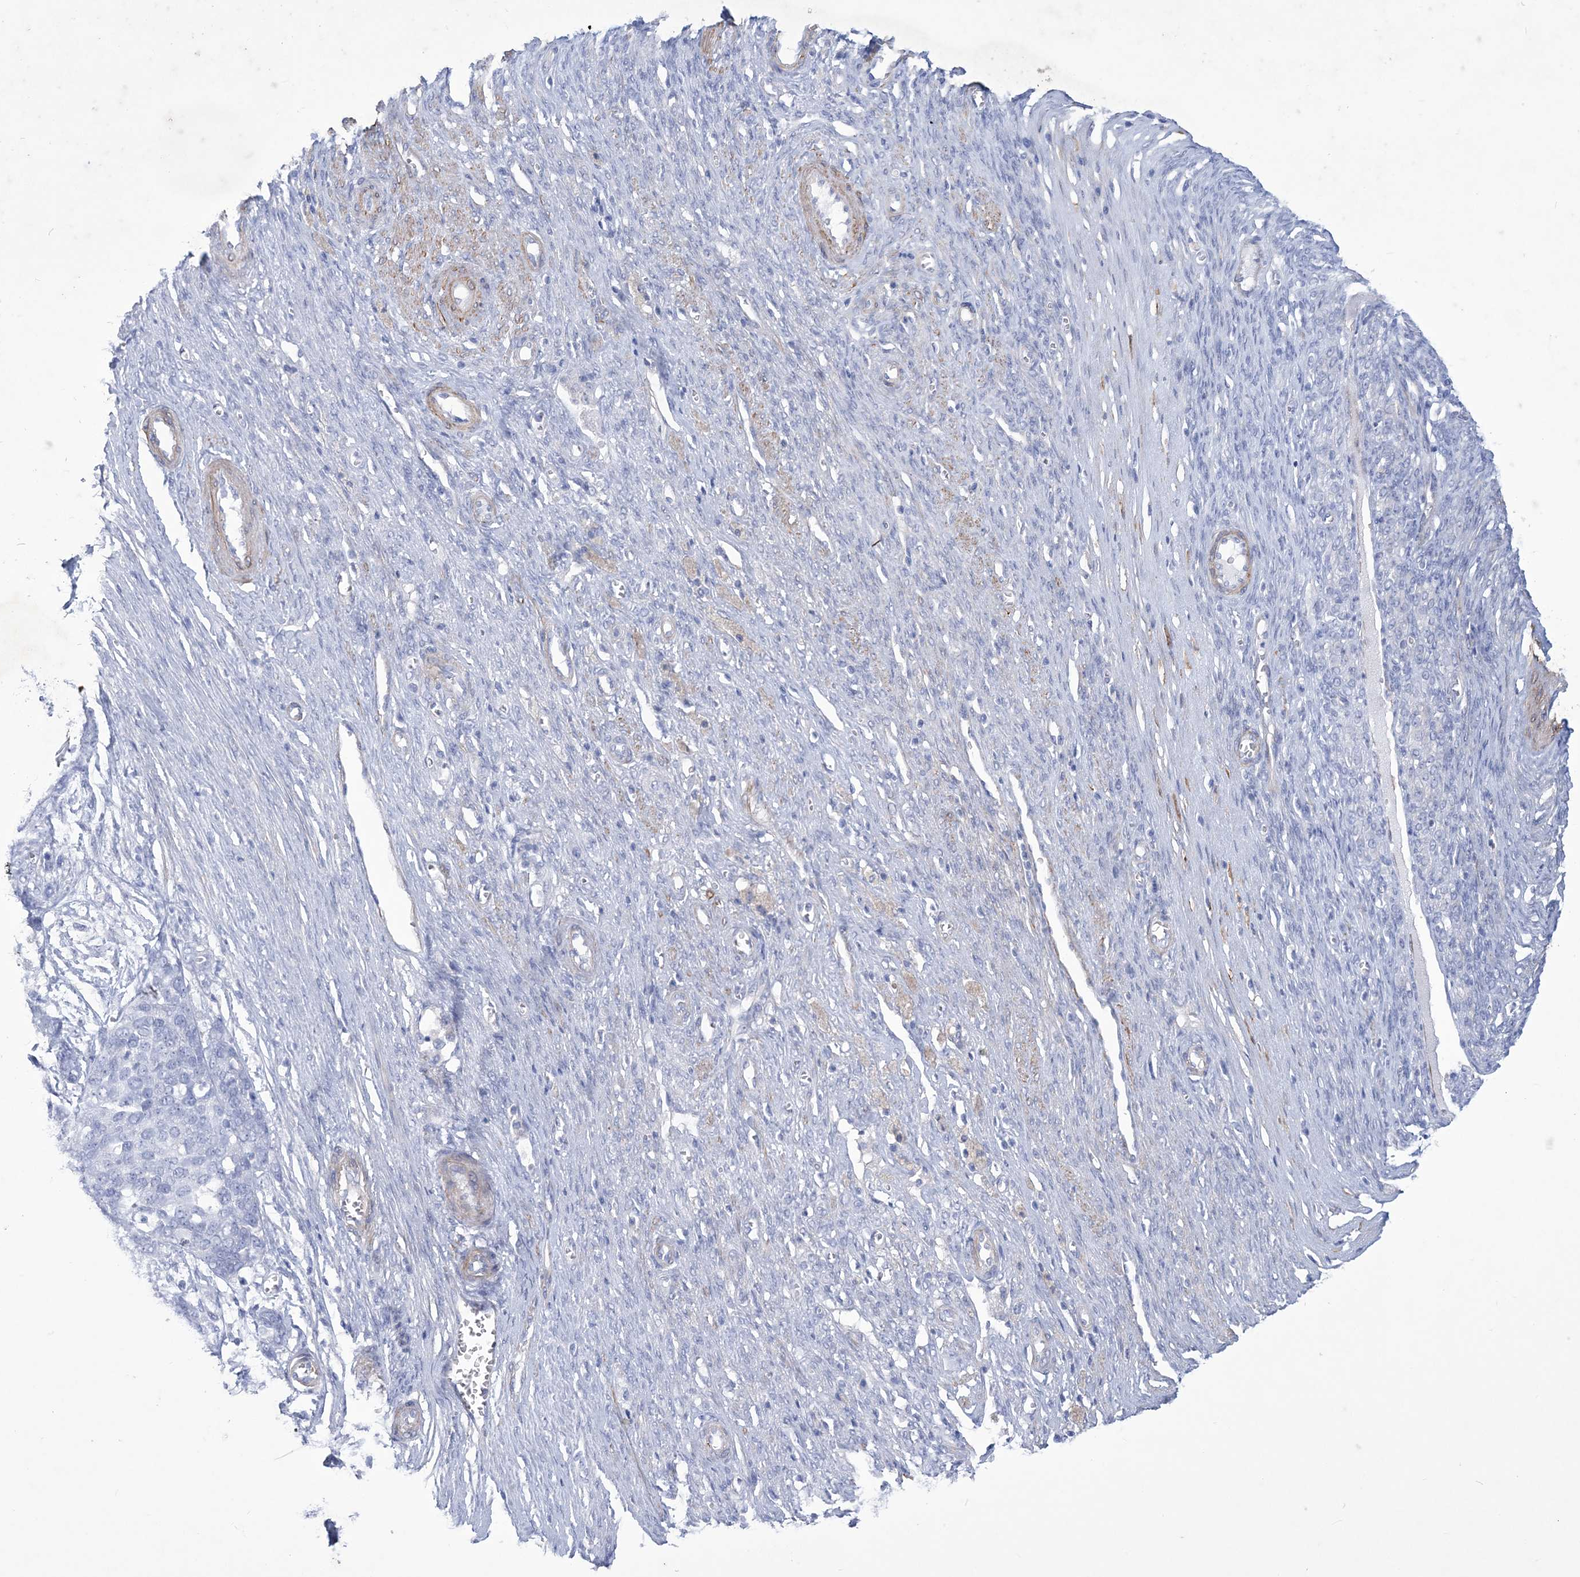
{"staining": {"intensity": "negative", "quantity": "none", "location": "none"}, "tissue": "ovarian cancer", "cell_type": "Tumor cells", "image_type": "cancer", "snomed": [{"axis": "morphology", "description": "Cystadenocarcinoma, serous, NOS"}, {"axis": "topography", "description": "Ovary"}], "caption": "Immunohistochemistry (IHC) photomicrograph of neoplastic tissue: human ovarian serous cystadenocarcinoma stained with DAB (3,3'-diaminobenzidine) shows no significant protein expression in tumor cells.", "gene": "WDR74", "patient": {"sex": "female", "age": 44}}